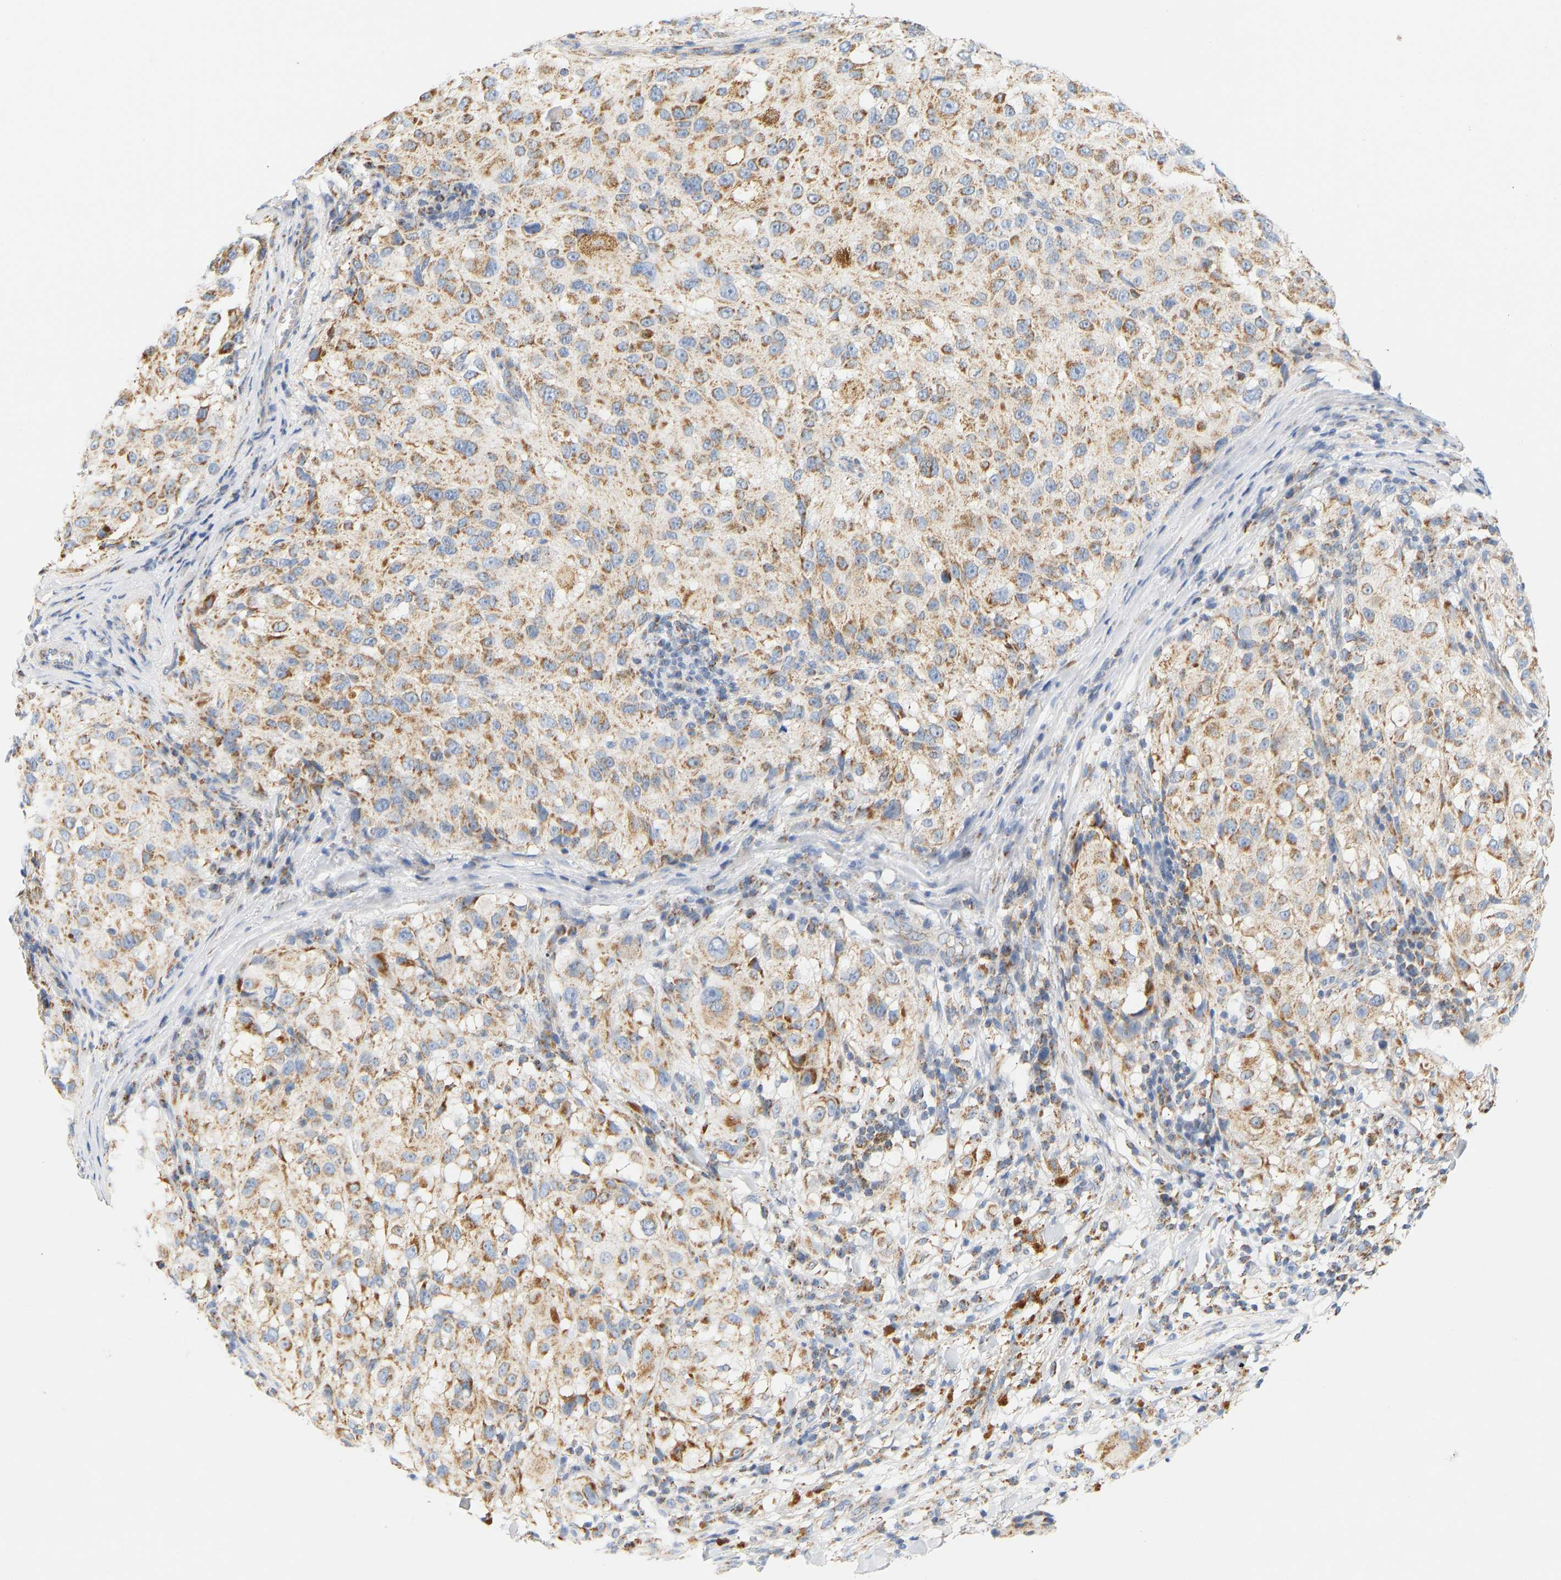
{"staining": {"intensity": "moderate", "quantity": ">75%", "location": "cytoplasmic/membranous"}, "tissue": "melanoma", "cell_type": "Tumor cells", "image_type": "cancer", "snomed": [{"axis": "morphology", "description": "Necrosis, NOS"}, {"axis": "morphology", "description": "Malignant melanoma, NOS"}, {"axis": "topography", "description": "Skin"}], "caption": "Melanoma stained with IHC exhibits moderate cytoplasmic/membranous expression in approximately >75% of tumor cells. (DAB (3,3'-diaminobenzidine) = brown stain, brightfield microscopy at high magnification).", "gene": "GRPEL2", "patient": {"sex": "female", "age": 87}}